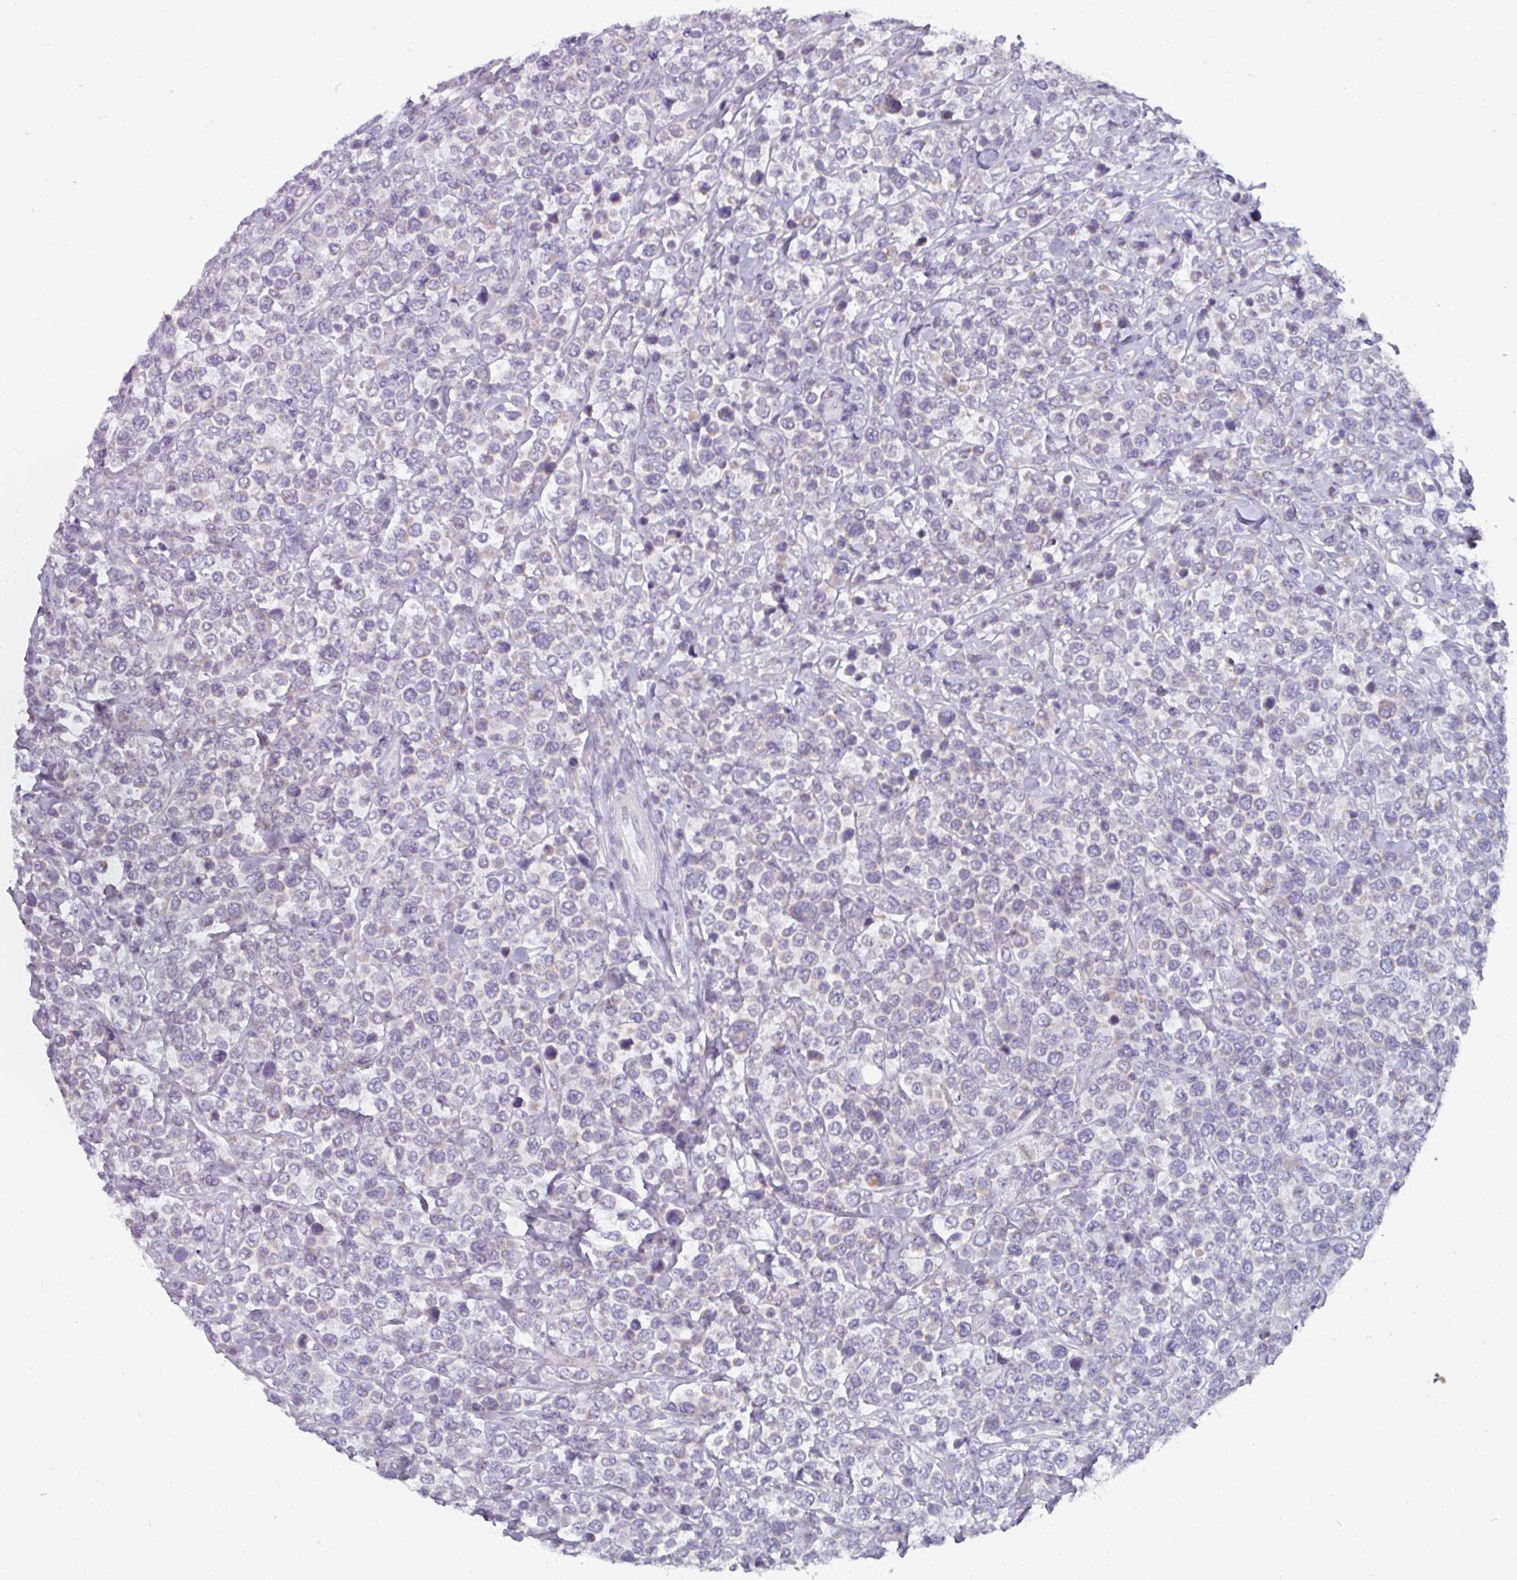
{"staining": {"intensity": "negative", "quantity": "none", "location": "none"}, "tissue": "lymphoma", "cell_type": "Tumor cells", "image_type": "cancer", "snomed": [{"axis": "morphology", "description": "Malignant lymphoma, non-Hodgkin's type, Low grade"}, {"axis": "topography", "description": "Lymph node"}], "caption": "An IHC photomicrograph of low-grade malignant lymphoma, non-Hodgkin's type is shown. There is no staining in tumor cells of low-grade malignant lymphoma, non-Hodgkin's type.", "gene": "SMIM11", "patient": {"sex": "male", "age": 60}}